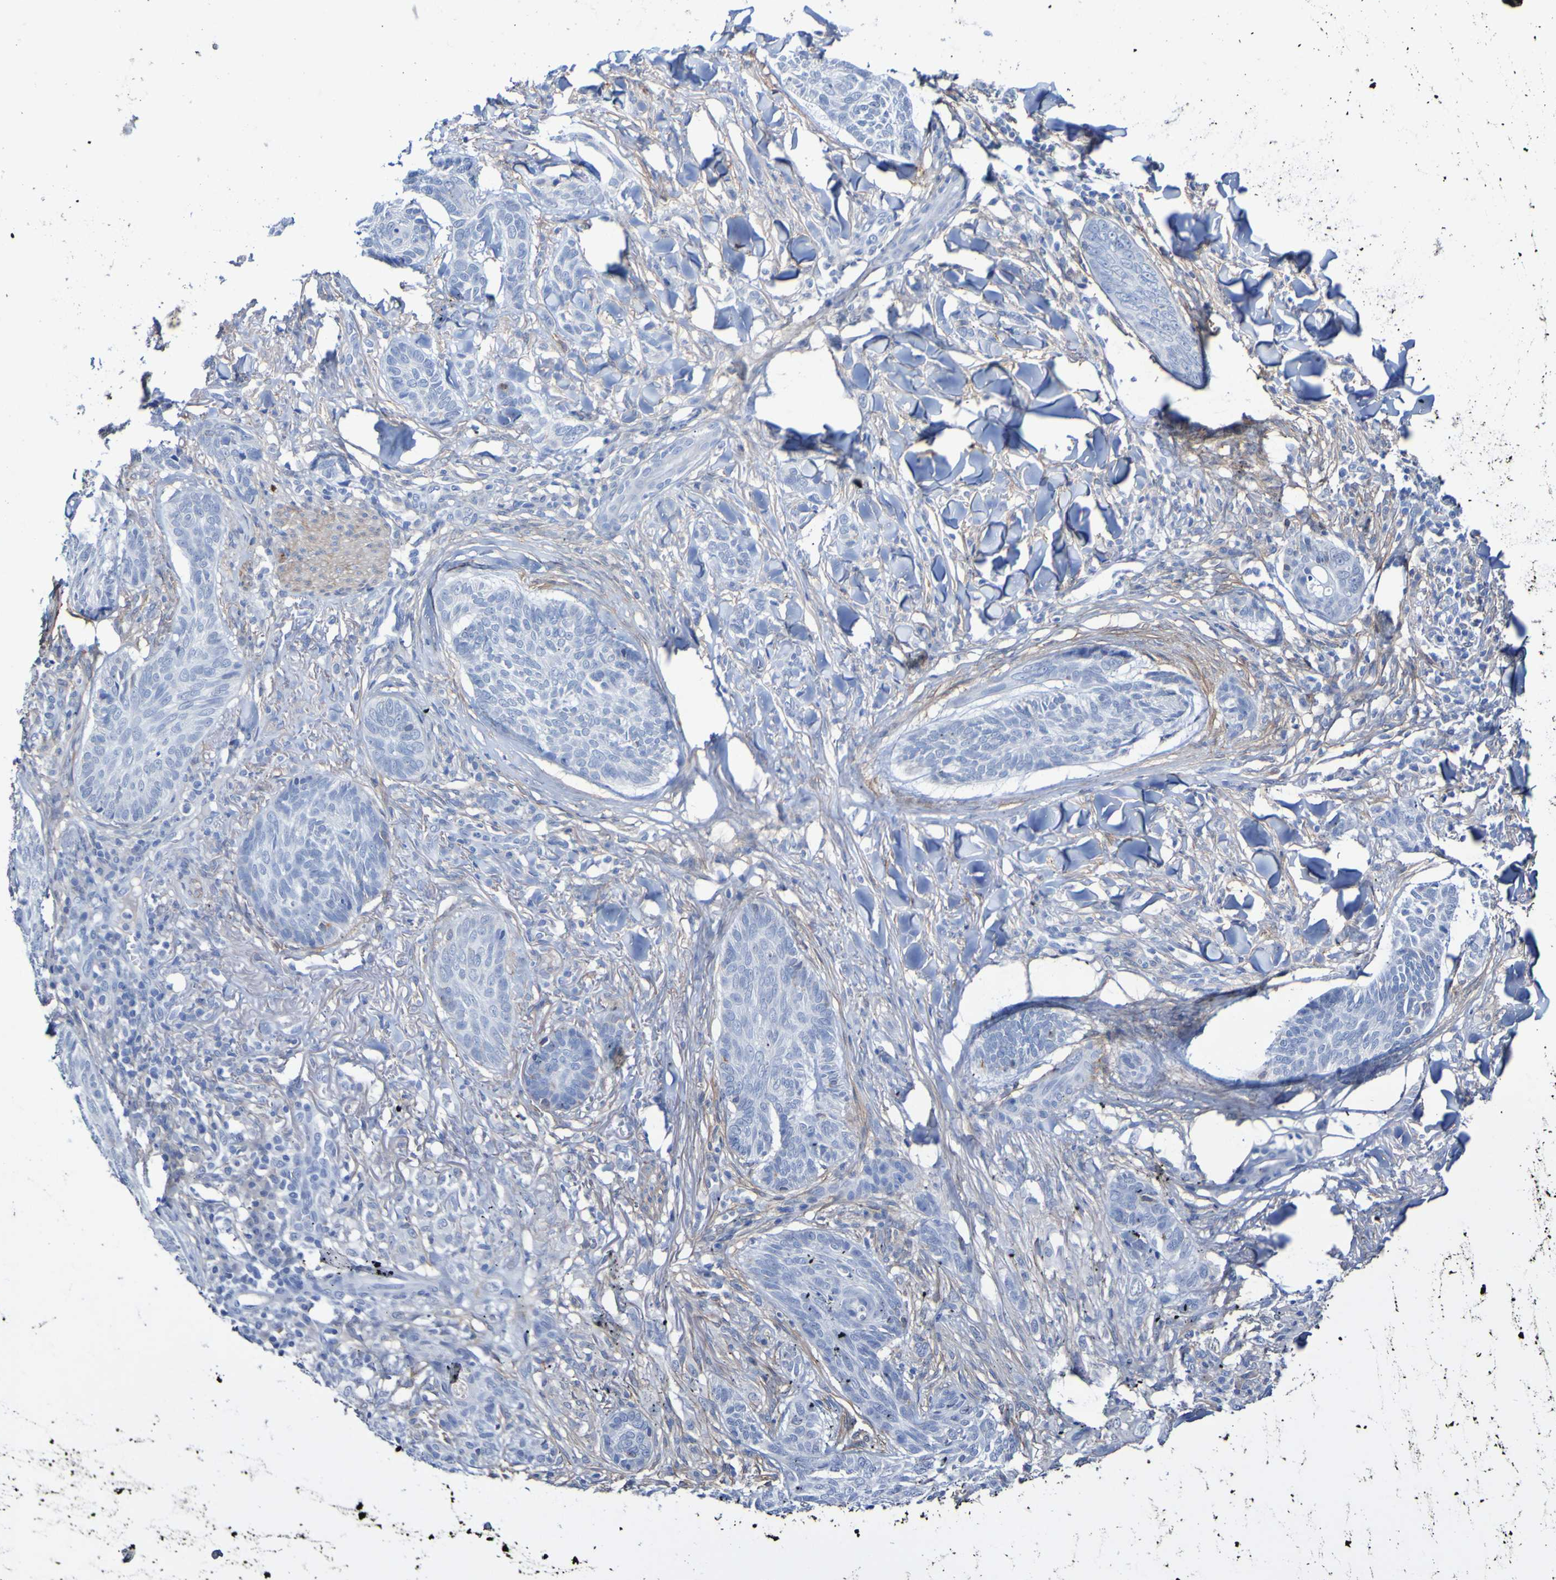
{"staining": {"intensity": "negative", "quantity": "none", "location": "none"}, "tissue": "skin cancer", "cell_type": "Tumor cells", "image_type": "cancer", "snomed": [{"axis": "morphology", "description": "Basal cell carcinoma"}, {"axis": "topography", "description": "Skin"}], "caption": "Tumor cells show no significant staining in skin cancer.", "gene": "SGCB", "patient": {"sex": "male", "age": 43}}